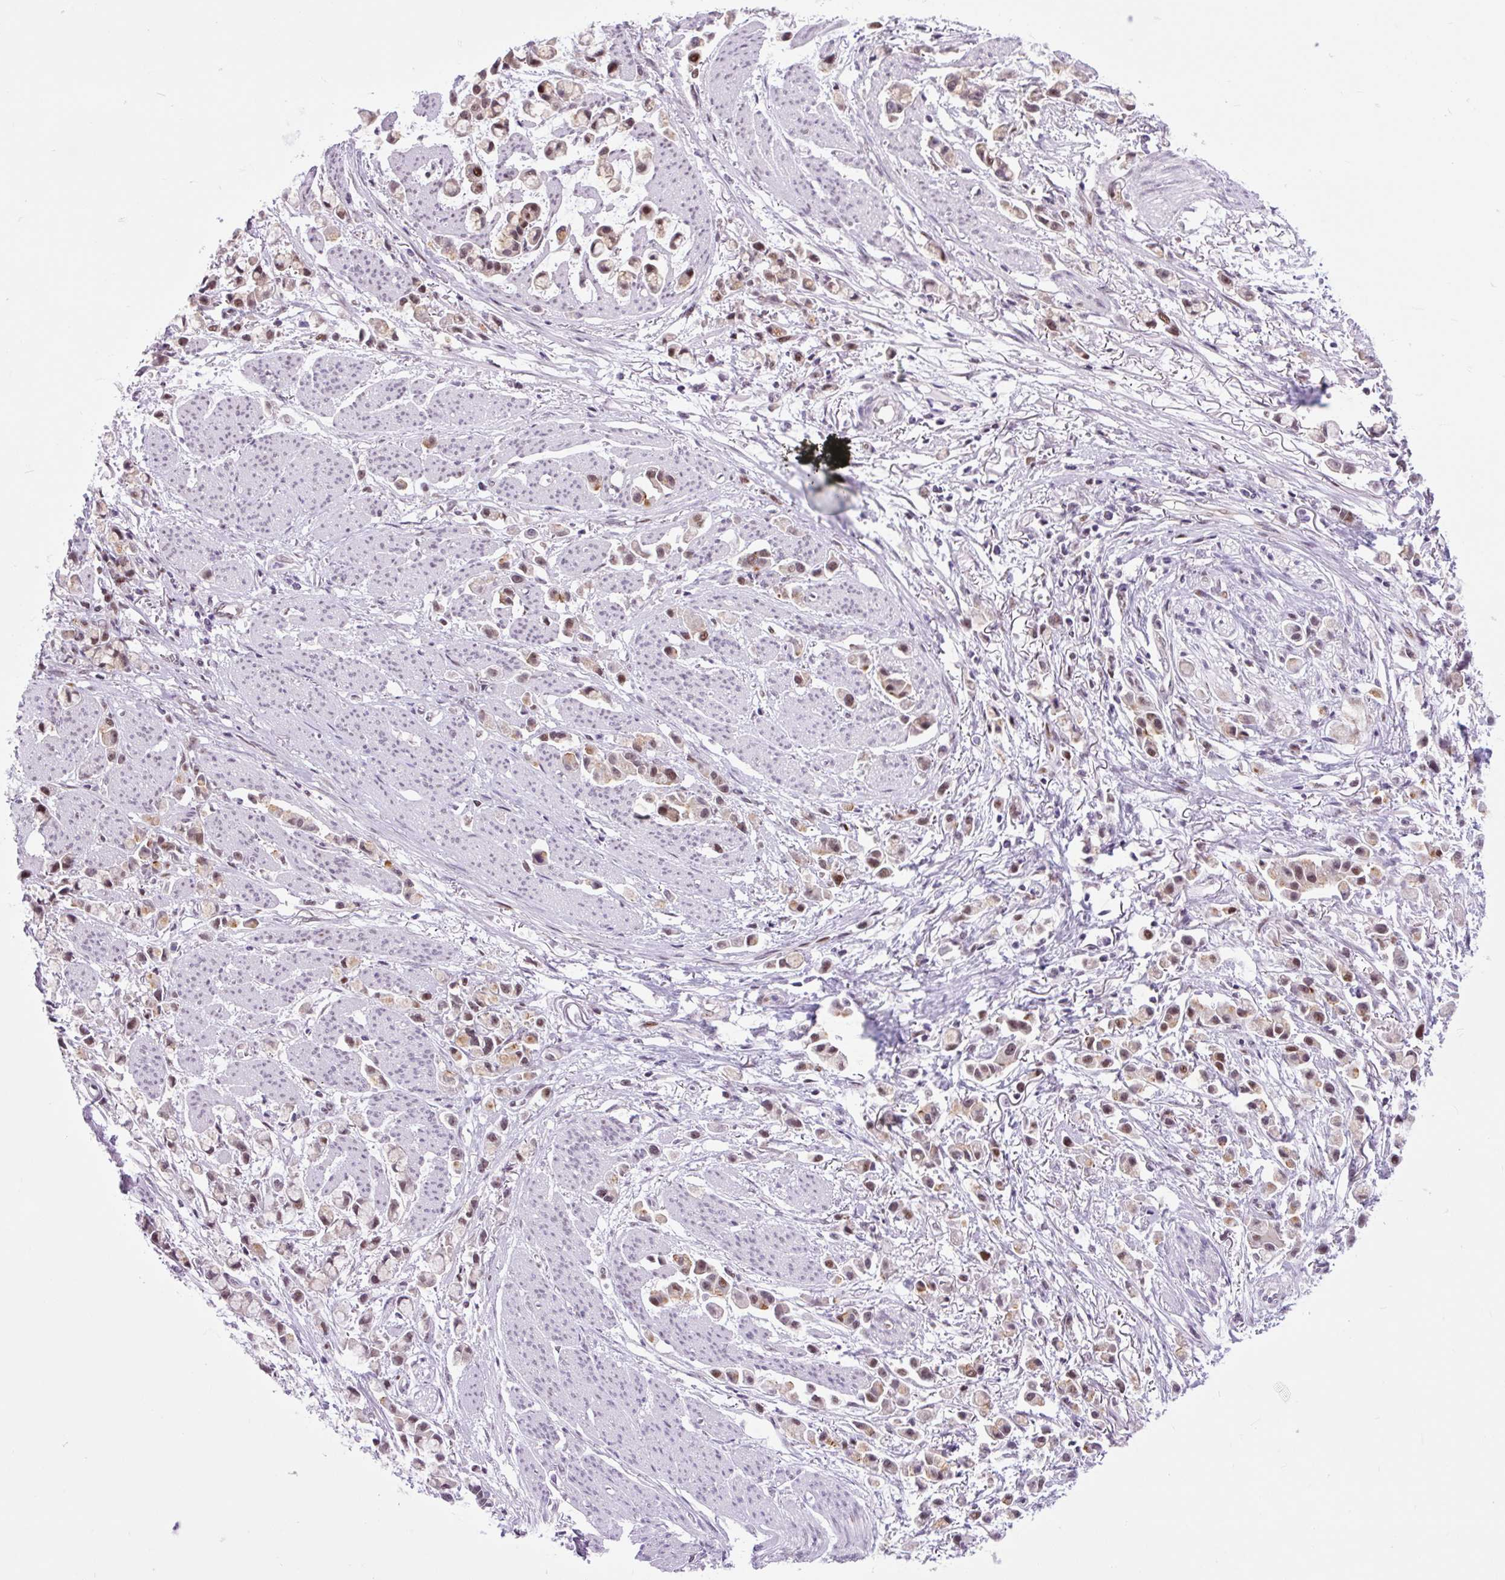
{"staining": {"intensity": "moderate", "quantity": ">75%", "location": "nuclear"}, "tissue": "stomach cancer", "cell_type": "Tumor cells", "image_type": "cancer", "snomed": [{"axis": "morphology", "description": "Adenocarcinoma, NOS"}, {"axis": "topography", "description": "Stomach"}], "caption": "Immunohistochemical staining of stomach cancer (adenocarcinoma) exhibits moderate nuclear protein staining in about >75% of tumor cells. Using DAB (3,3'-diaminobenzidine) (brown) and hematoxylin (blue) stains, captured at high magnification using brightfield microscopy.", "gene": "CLK2", "patient": {"sex": "female", "age": 81}}